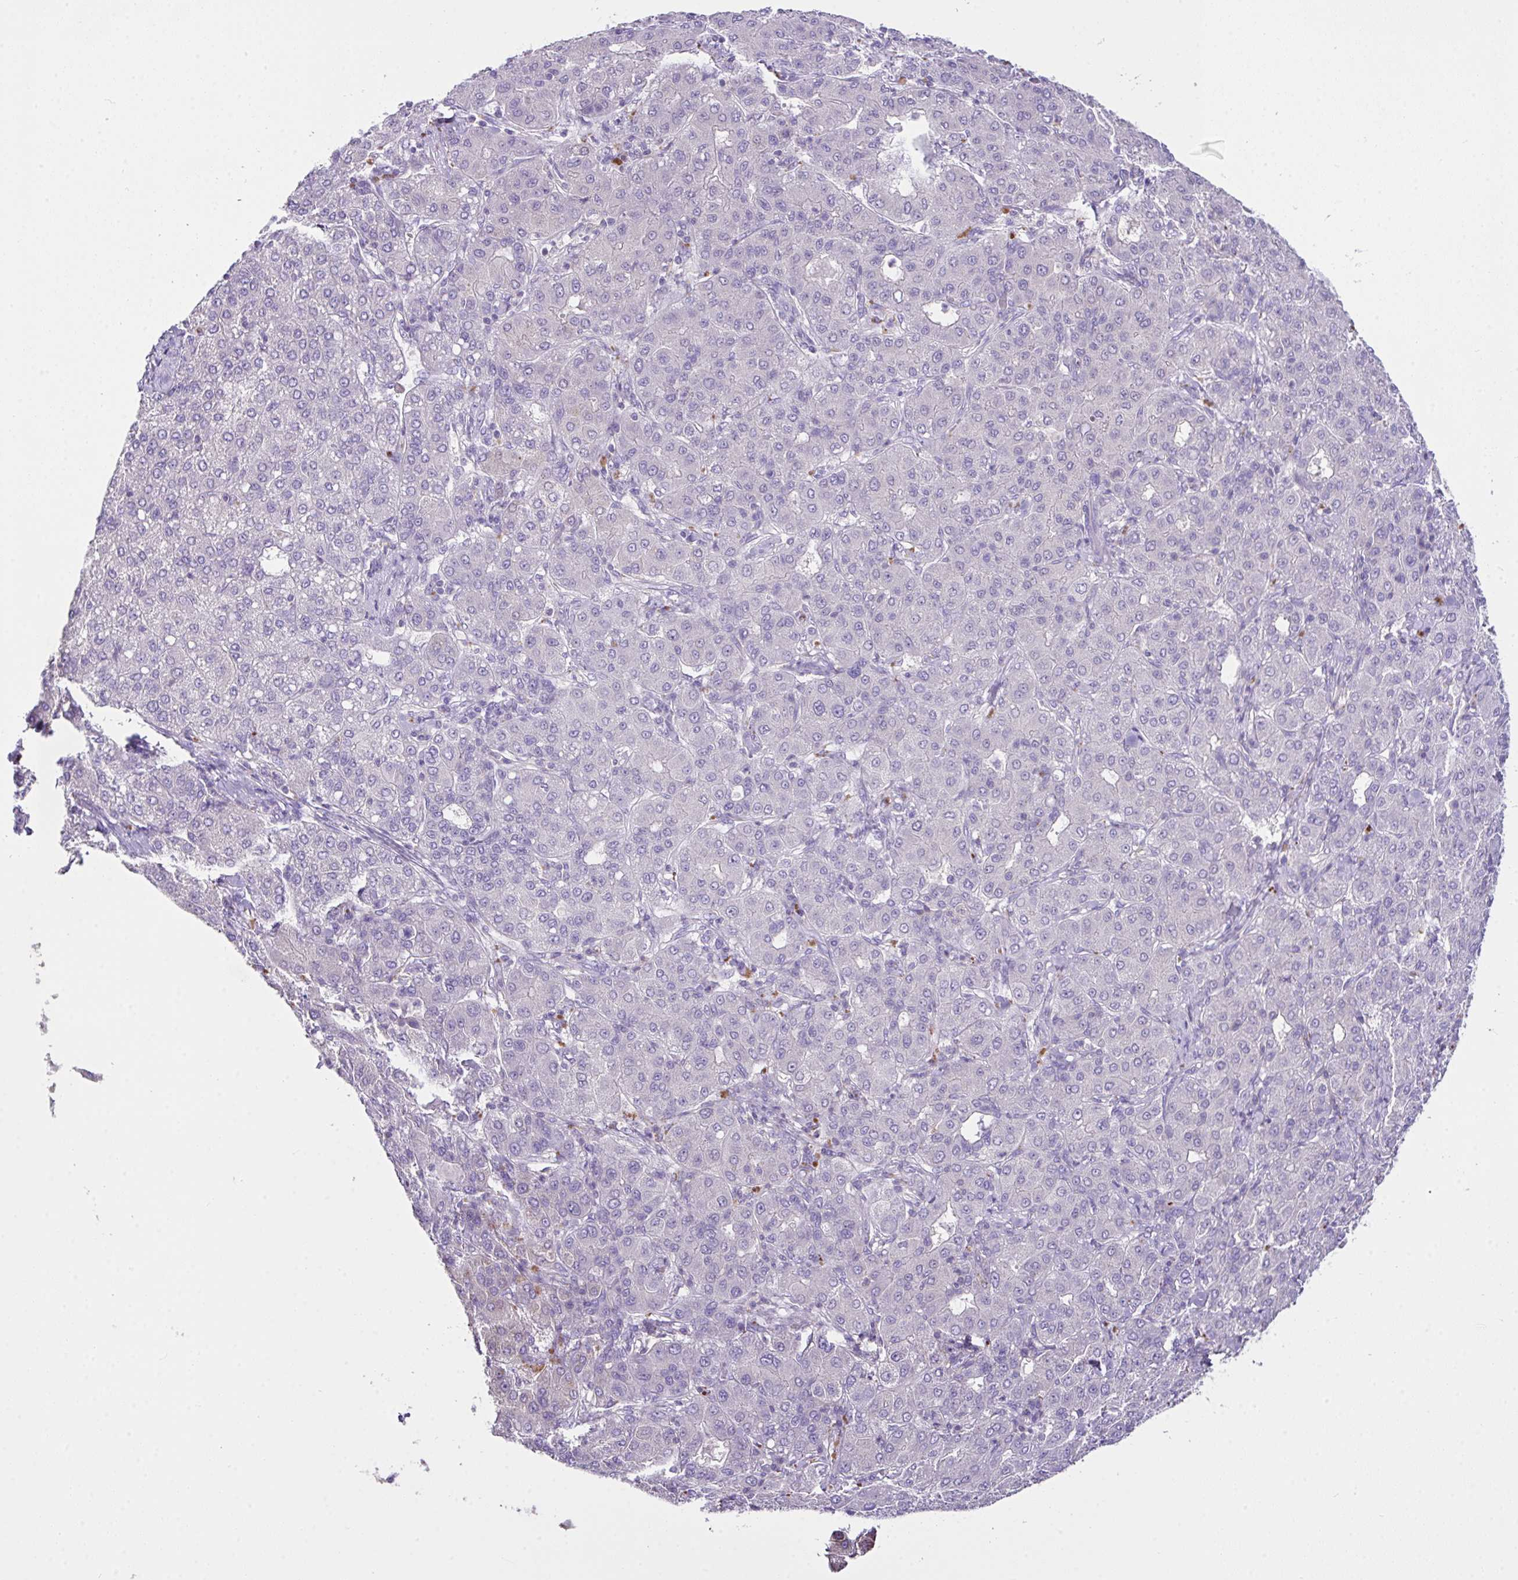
{"staining": {"intensity": "negative", "quantity": "none", "location": "none"}, "tissue": "liver cancer", "cell_type": "Tumor cells", "image_type": "cancer", "snomed": [{"axis": "morphology", "description": "Carcinoma, Hepatocellular, NOS"}, {"axis": "topography", "description": "Liver"}], "caption": "A photomicrograph of liver cancer stained for a protein shows no brown staining in tumor cells.", "gene": "D2HGDH", "patient": {"sex": "male", "age": 65}}